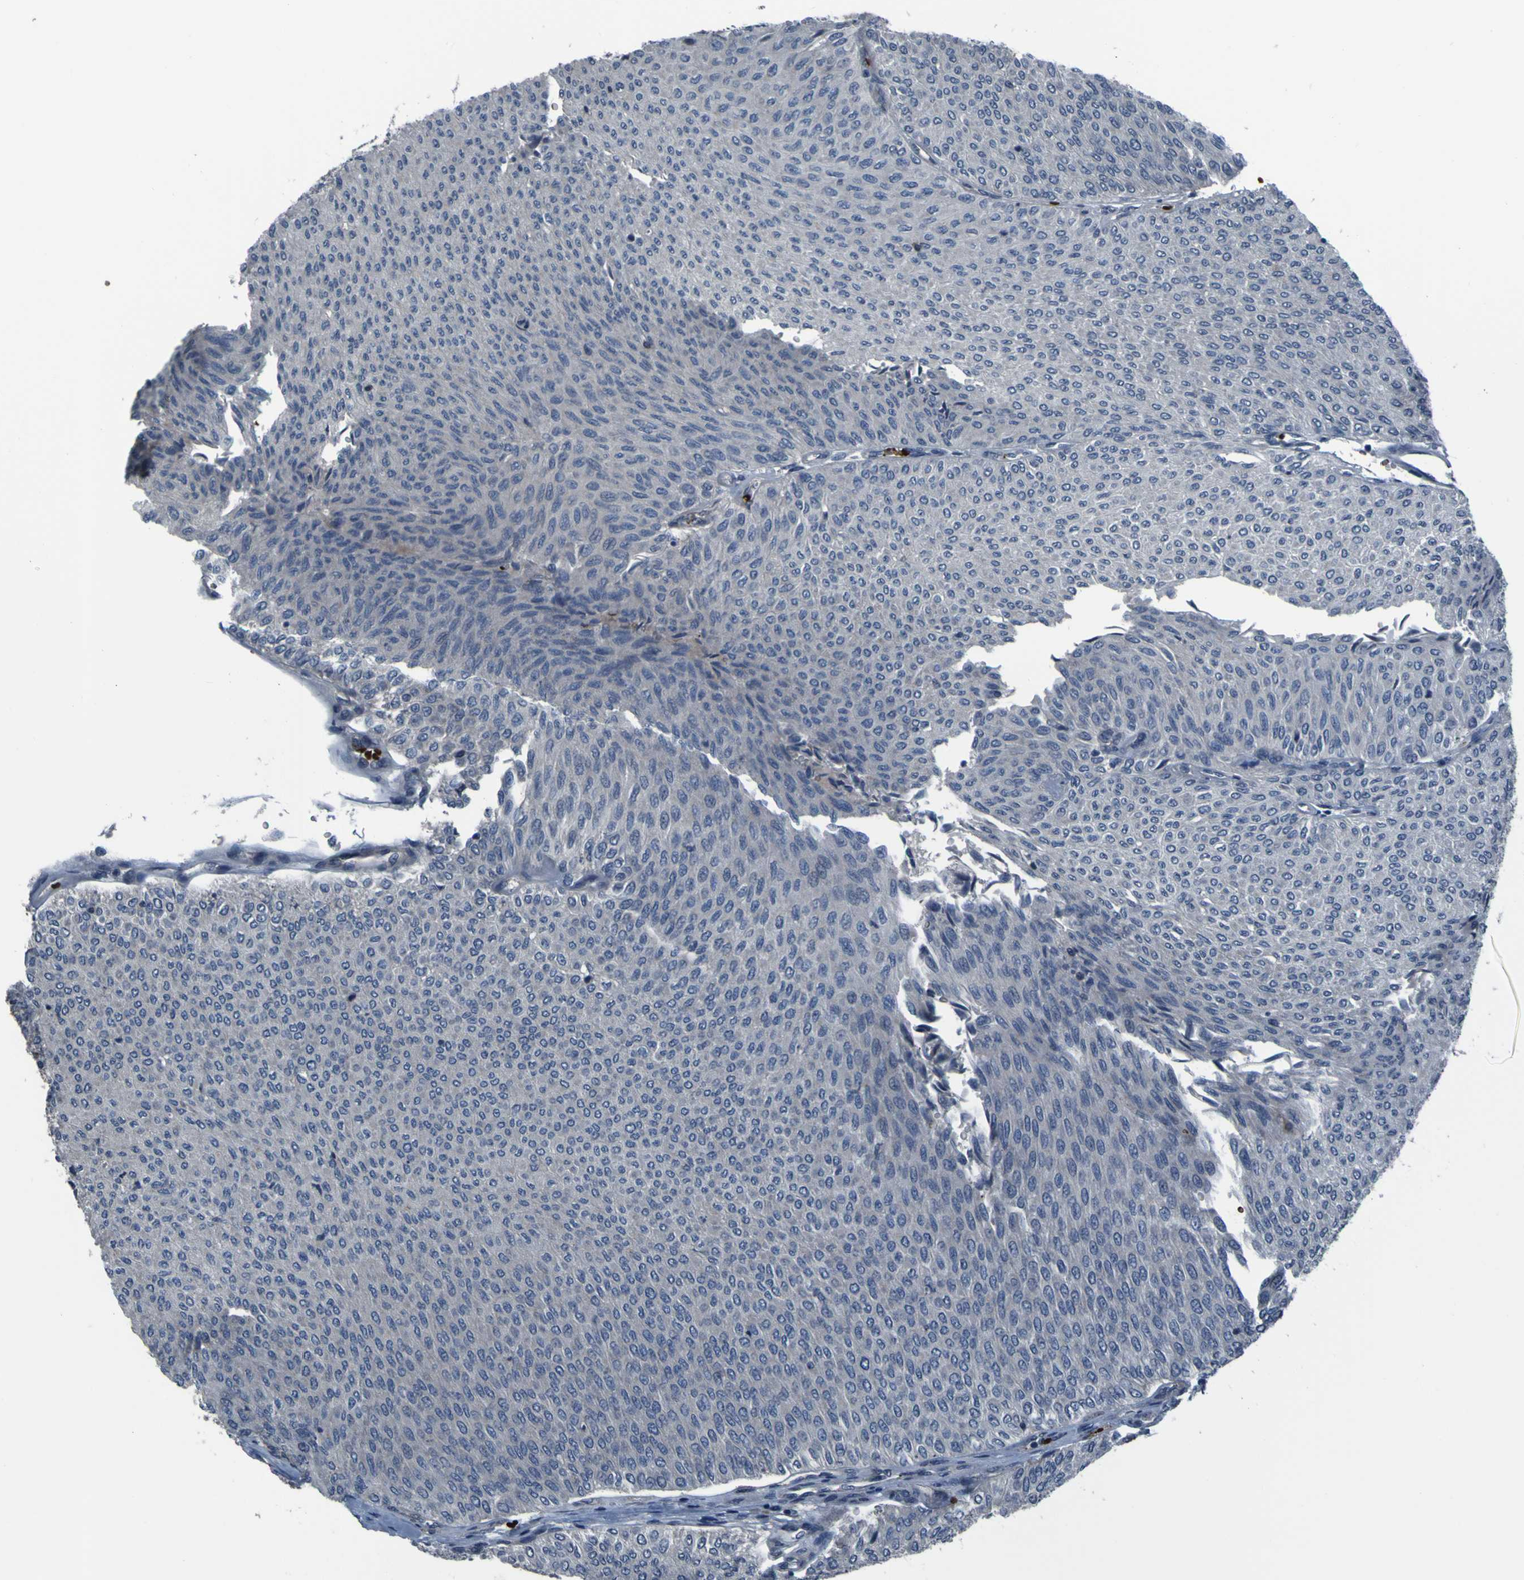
{"staining": {"intensity": "negative", "quantity": "none", "location": "none"}, "tissue": "urothelial cancer", "cell_type": "Tumor cells", "image_type": "cancer", "snomed": [{"axis": "morphology", "description": "Urothelial carcinoma, Low grade"}, {"axis": "topography", "description": "Urinary bladder"}], "caption": "DAB (3,3'-diaminobenzidine) immunohistochemical staining of urothelial carcinoma (low-grade) exhibits no significant staining in tumor cells.", "gene": "GRAMD1A", "patient": {"sex": "male", "age": 78}}